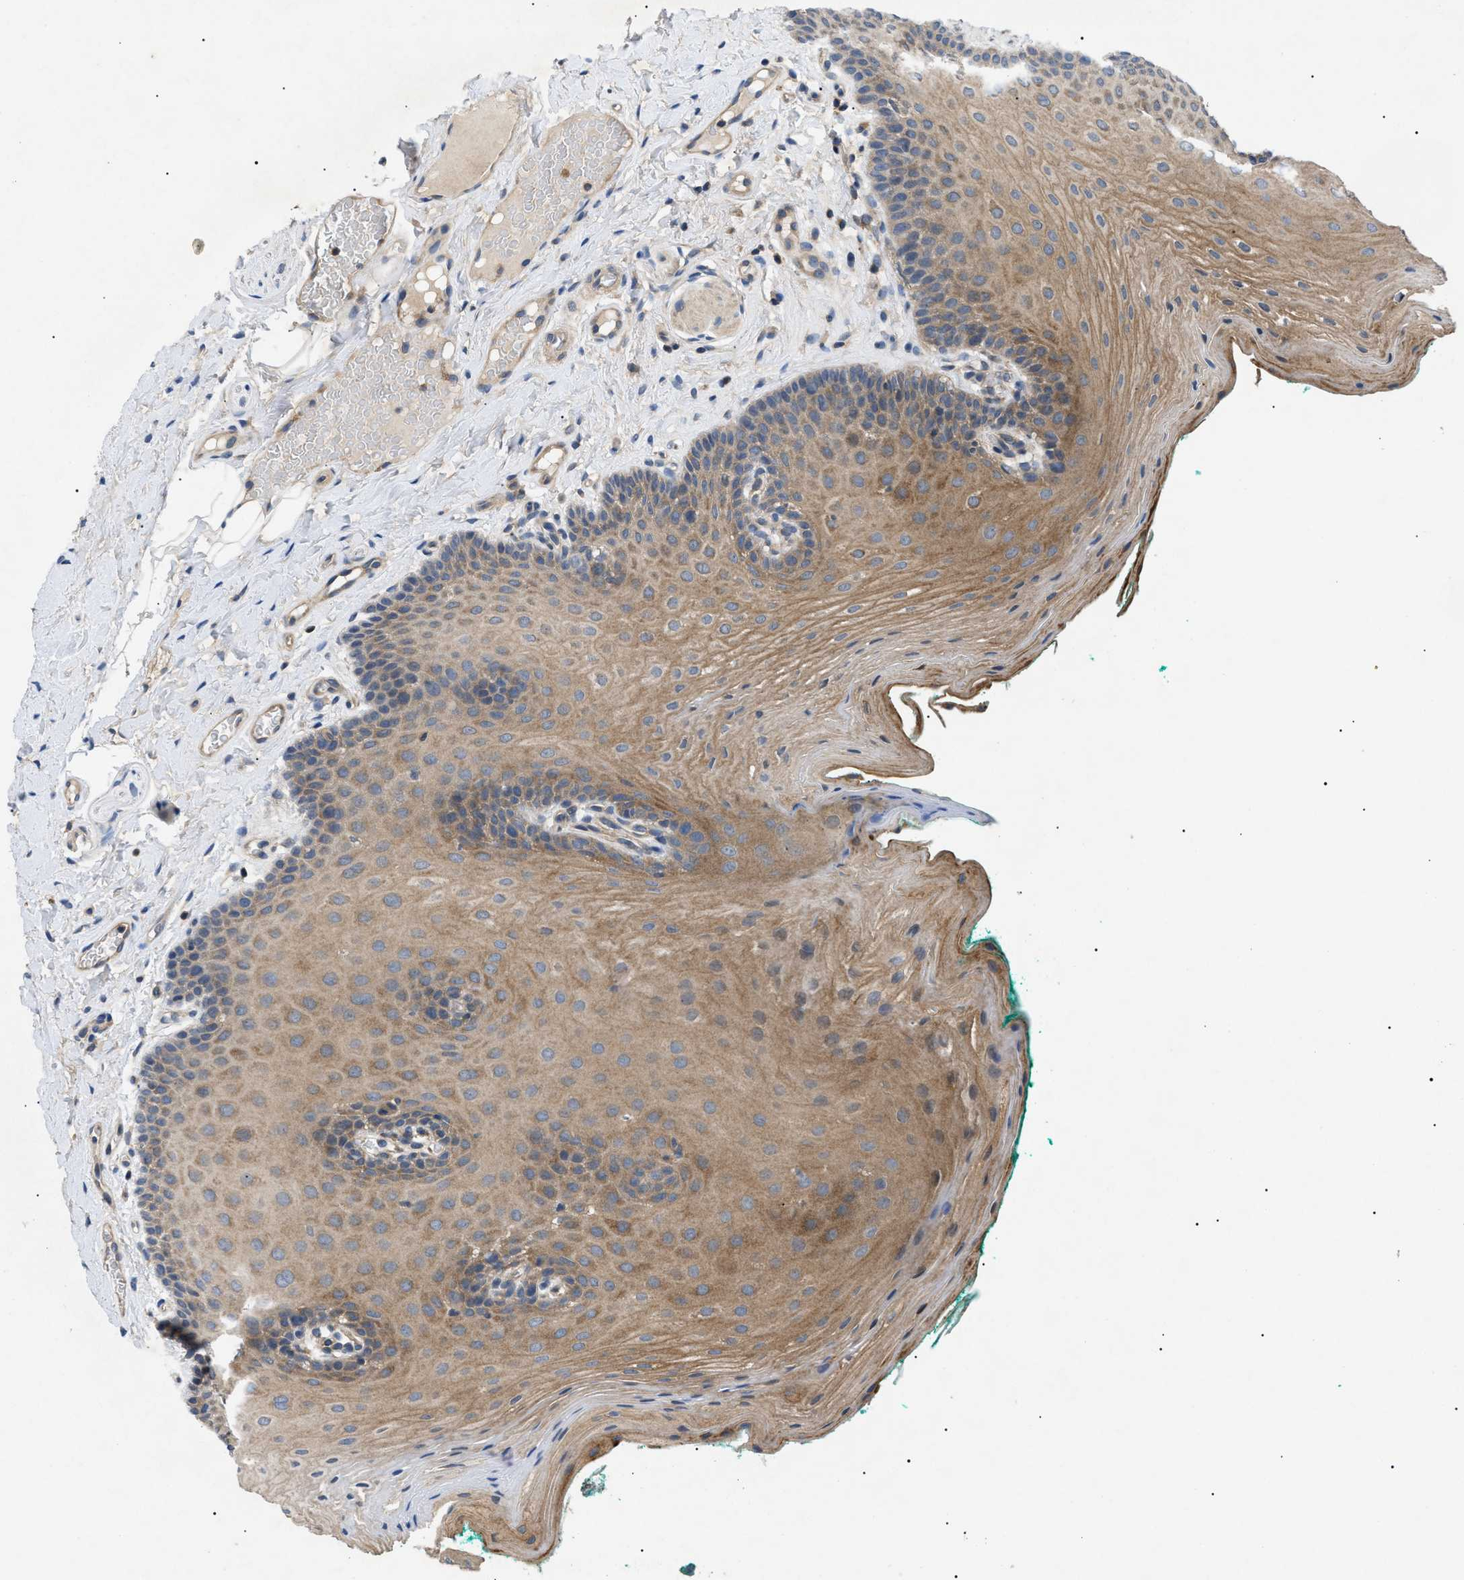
{"staining": {"intensity": "moderate", "quantity": ">75%", "location": "cytoplasmic/membranous"}, "tissue": "oral mucosa", "cell_type": "Squamous epithelial cells", "image_type": "normal", "snomed": [{"axis": "morphology", "description": "Normal tissue, NOS"}, {"axis": "topography", "description": "Oral tissue"}], "caption": "Immunohistochemical staining of normal human oral mucosa shows >75% levels of moderate cytoplasmic/membranous protein staining in about >75% of squamous epithelial cells. The staining is performed using DAB (3,3'-diaminobenzidine) brown chromogen to label protein expression. The nuclei are counter-stained blue using hematoxylin.", "gene": "RIPK1", "patient": {"sex": "male", "age": 58}}